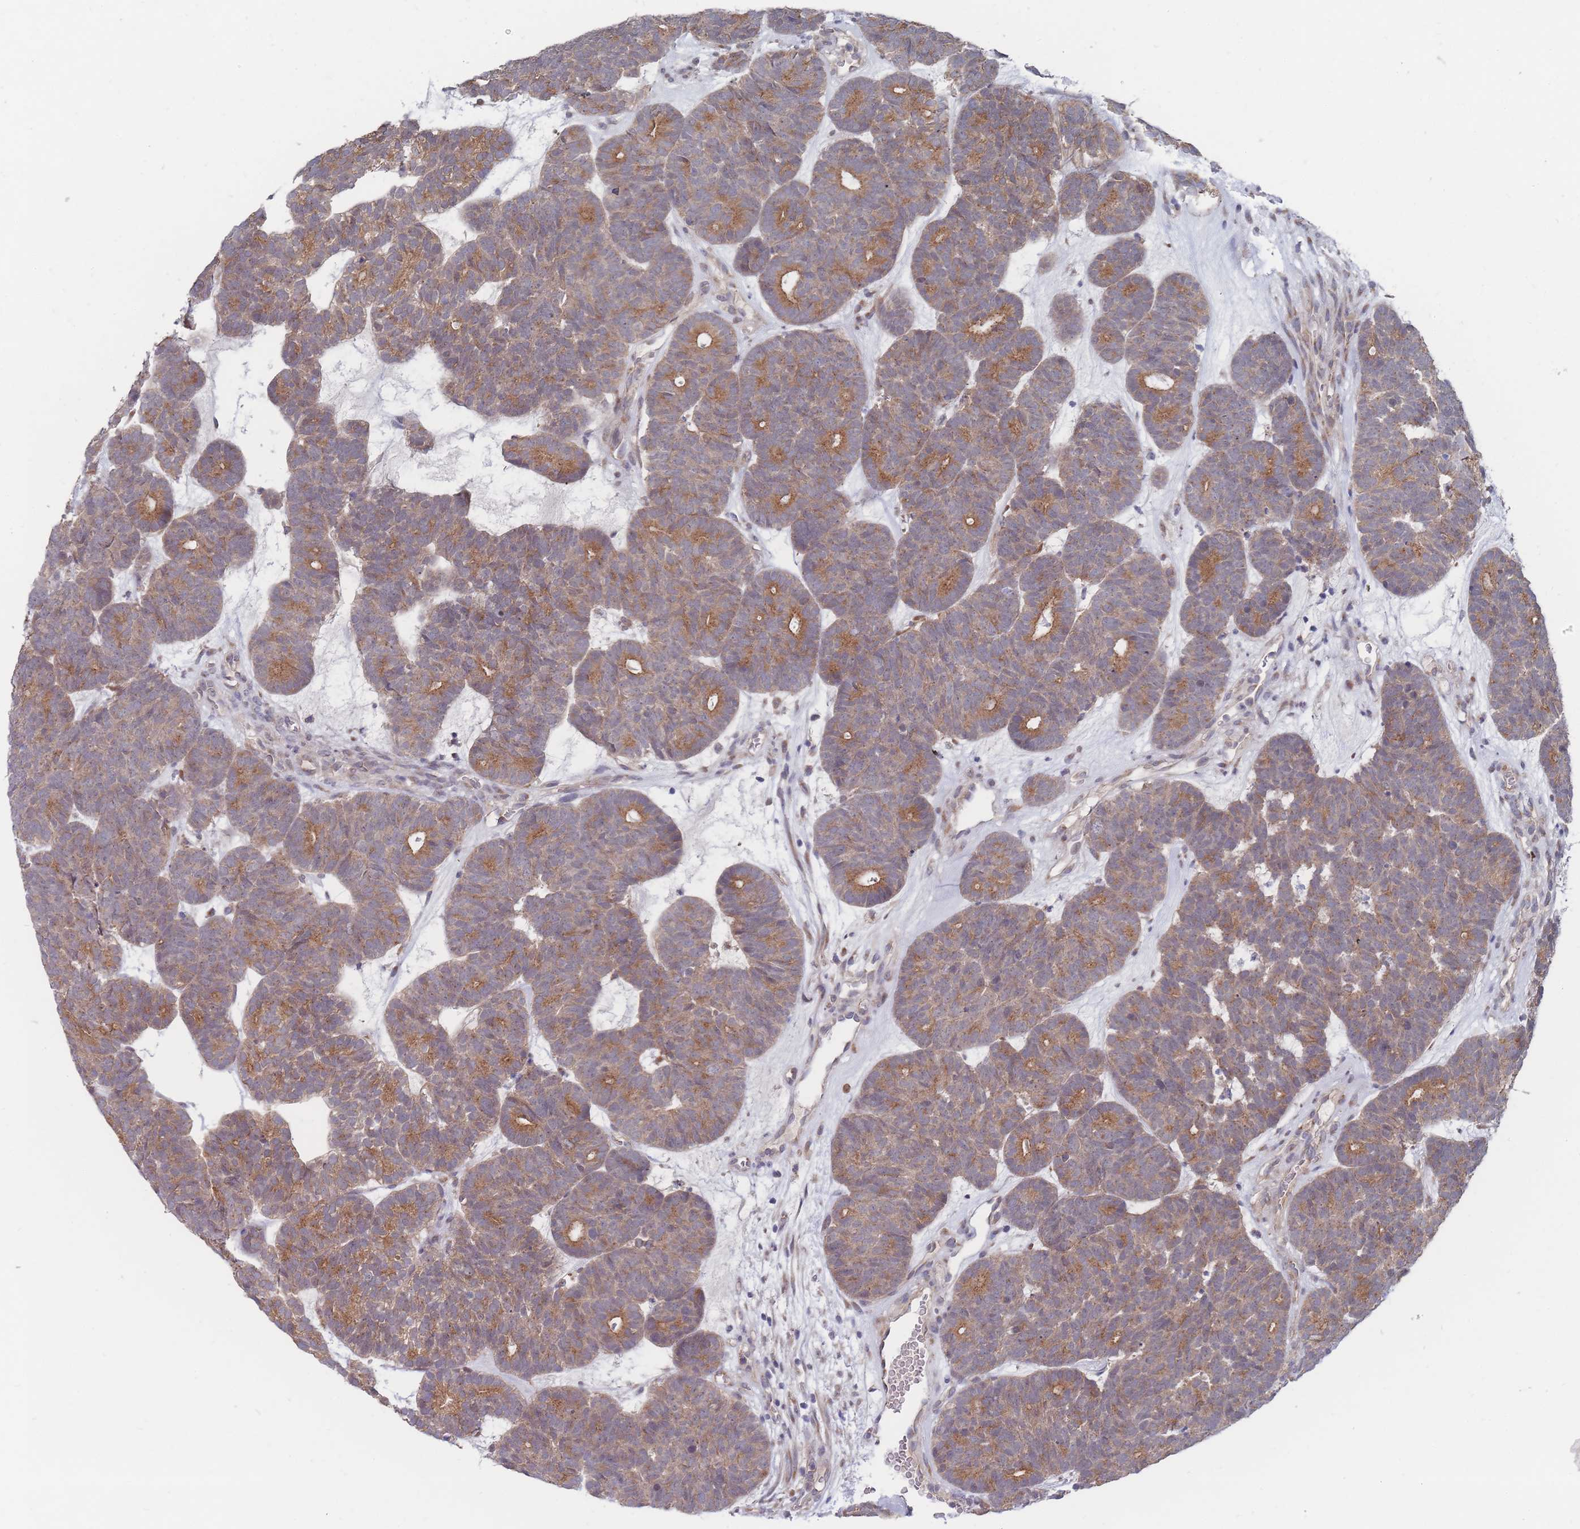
{"staining": {"intensity": "moderate", "quantity": ">75%", "location": "cytoplasmic/membranous"}, "tissue": "head and neck cancer", "cell_type": "Tumor cells", "image_type": "cancer", "snomed": [{"axis": "morphology", "description": "Adenocarcinoma, NOS"}, {"axis": "topography", "description": "Head-Neck"}], "caption": "Human head and neck cancer stained with a brown dye shows moderate cytoplasmic/membranous positive expression in approximately >75% of tumor cells.", "gene": "SLC35F5", "patient": {"sex": "female", "age": 81}}